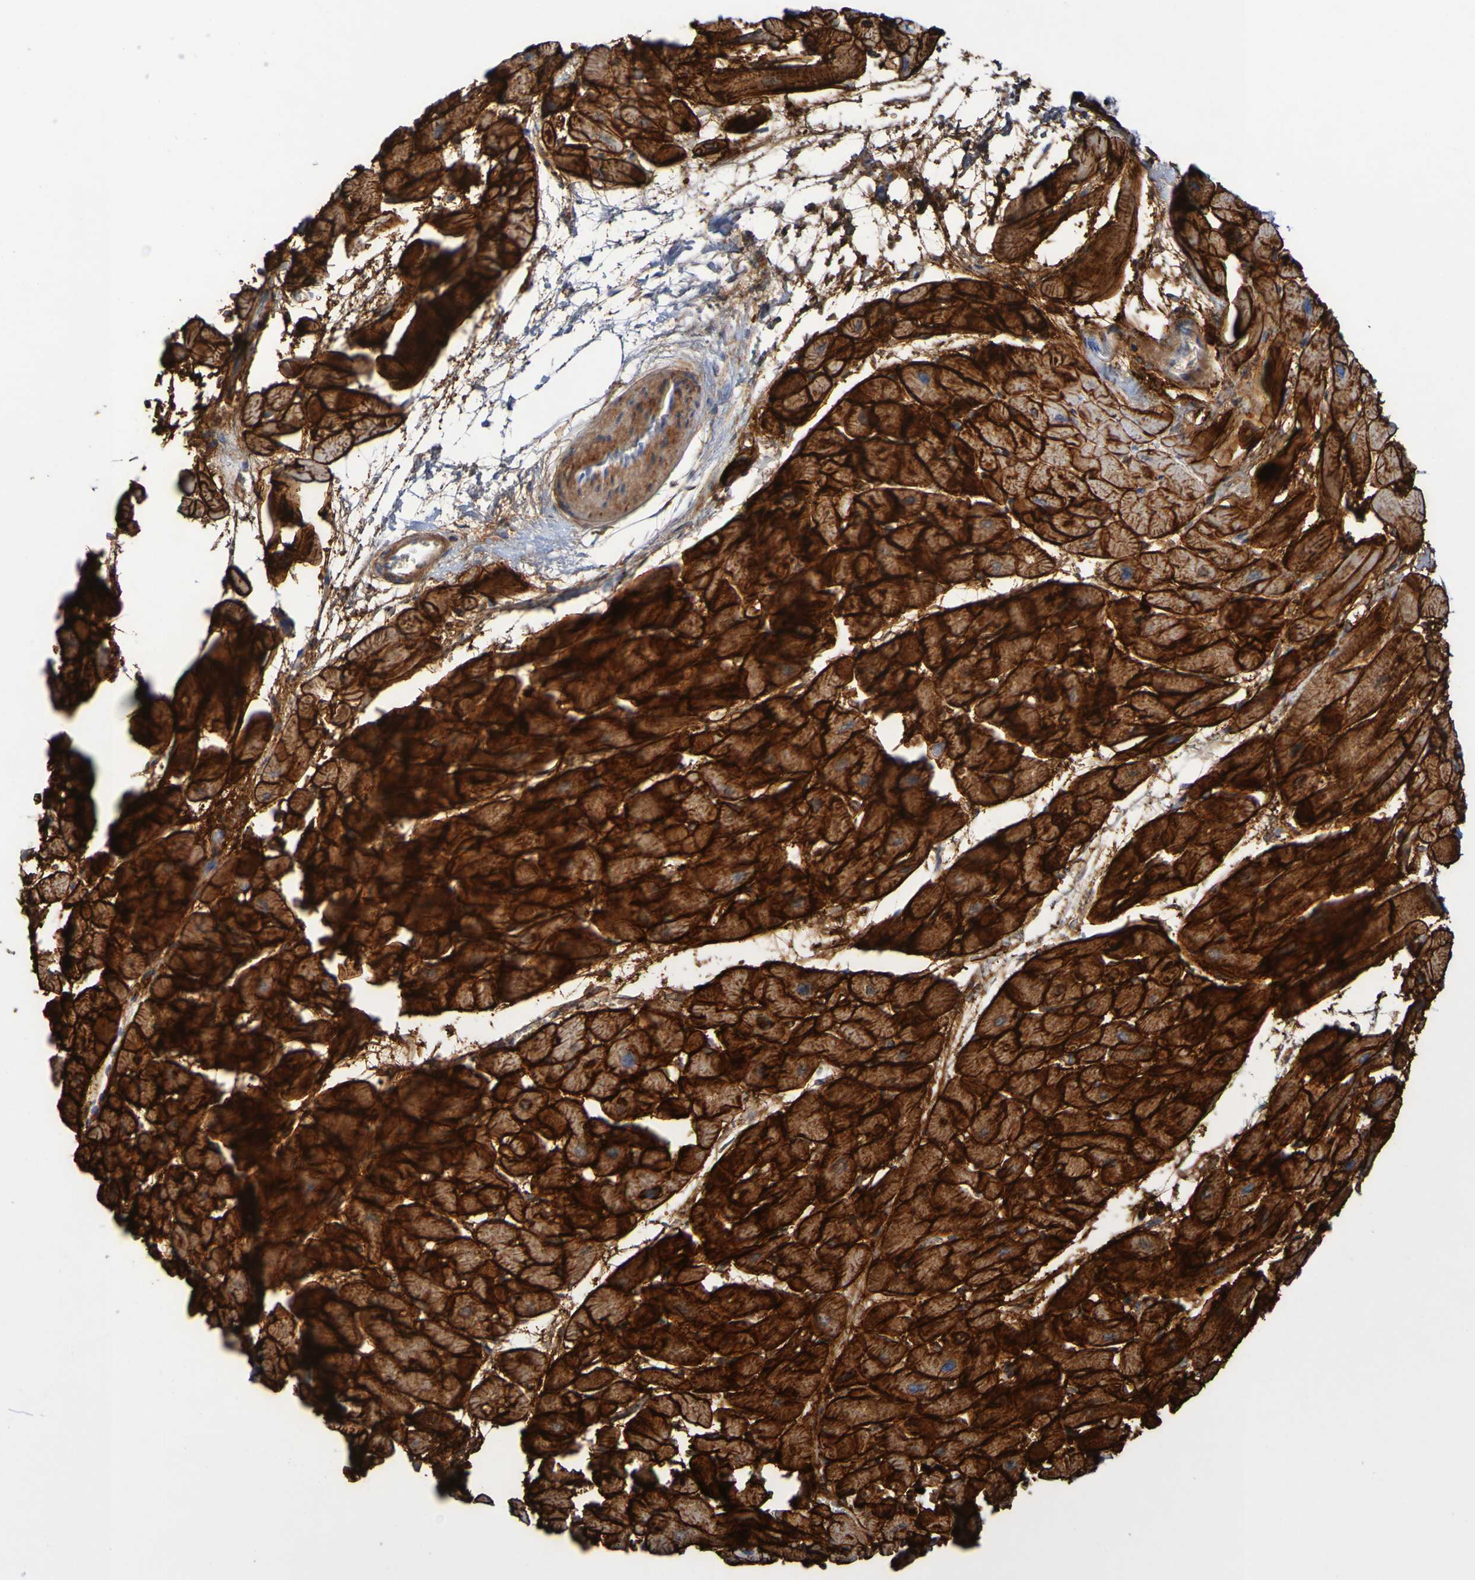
{"staining": {"intensity": "strong", "quantity": ">75%", "location": "cytoplasmic/membranous"}, "tissue": "heart muscle", "cell_type": "Cardiomyocytes", "image_type": "normal", "snomed": [{"axis": "morphology", "description": "Normal tissue, NOS"}, {"axis": "topography", "description": "Heart"}], "caption": "Benign heart muscle exhibits strong cytoplasmic/membranous staining in about >75% of cardiomyocytes Using DAB (3,3'-diaminobenzidine) (brown) and hematoxylin (blue) stains, captured at high magnification using brightfield microscopy..", "gene": "SGCB", "patient": {"sex": "male", "age": 45}}